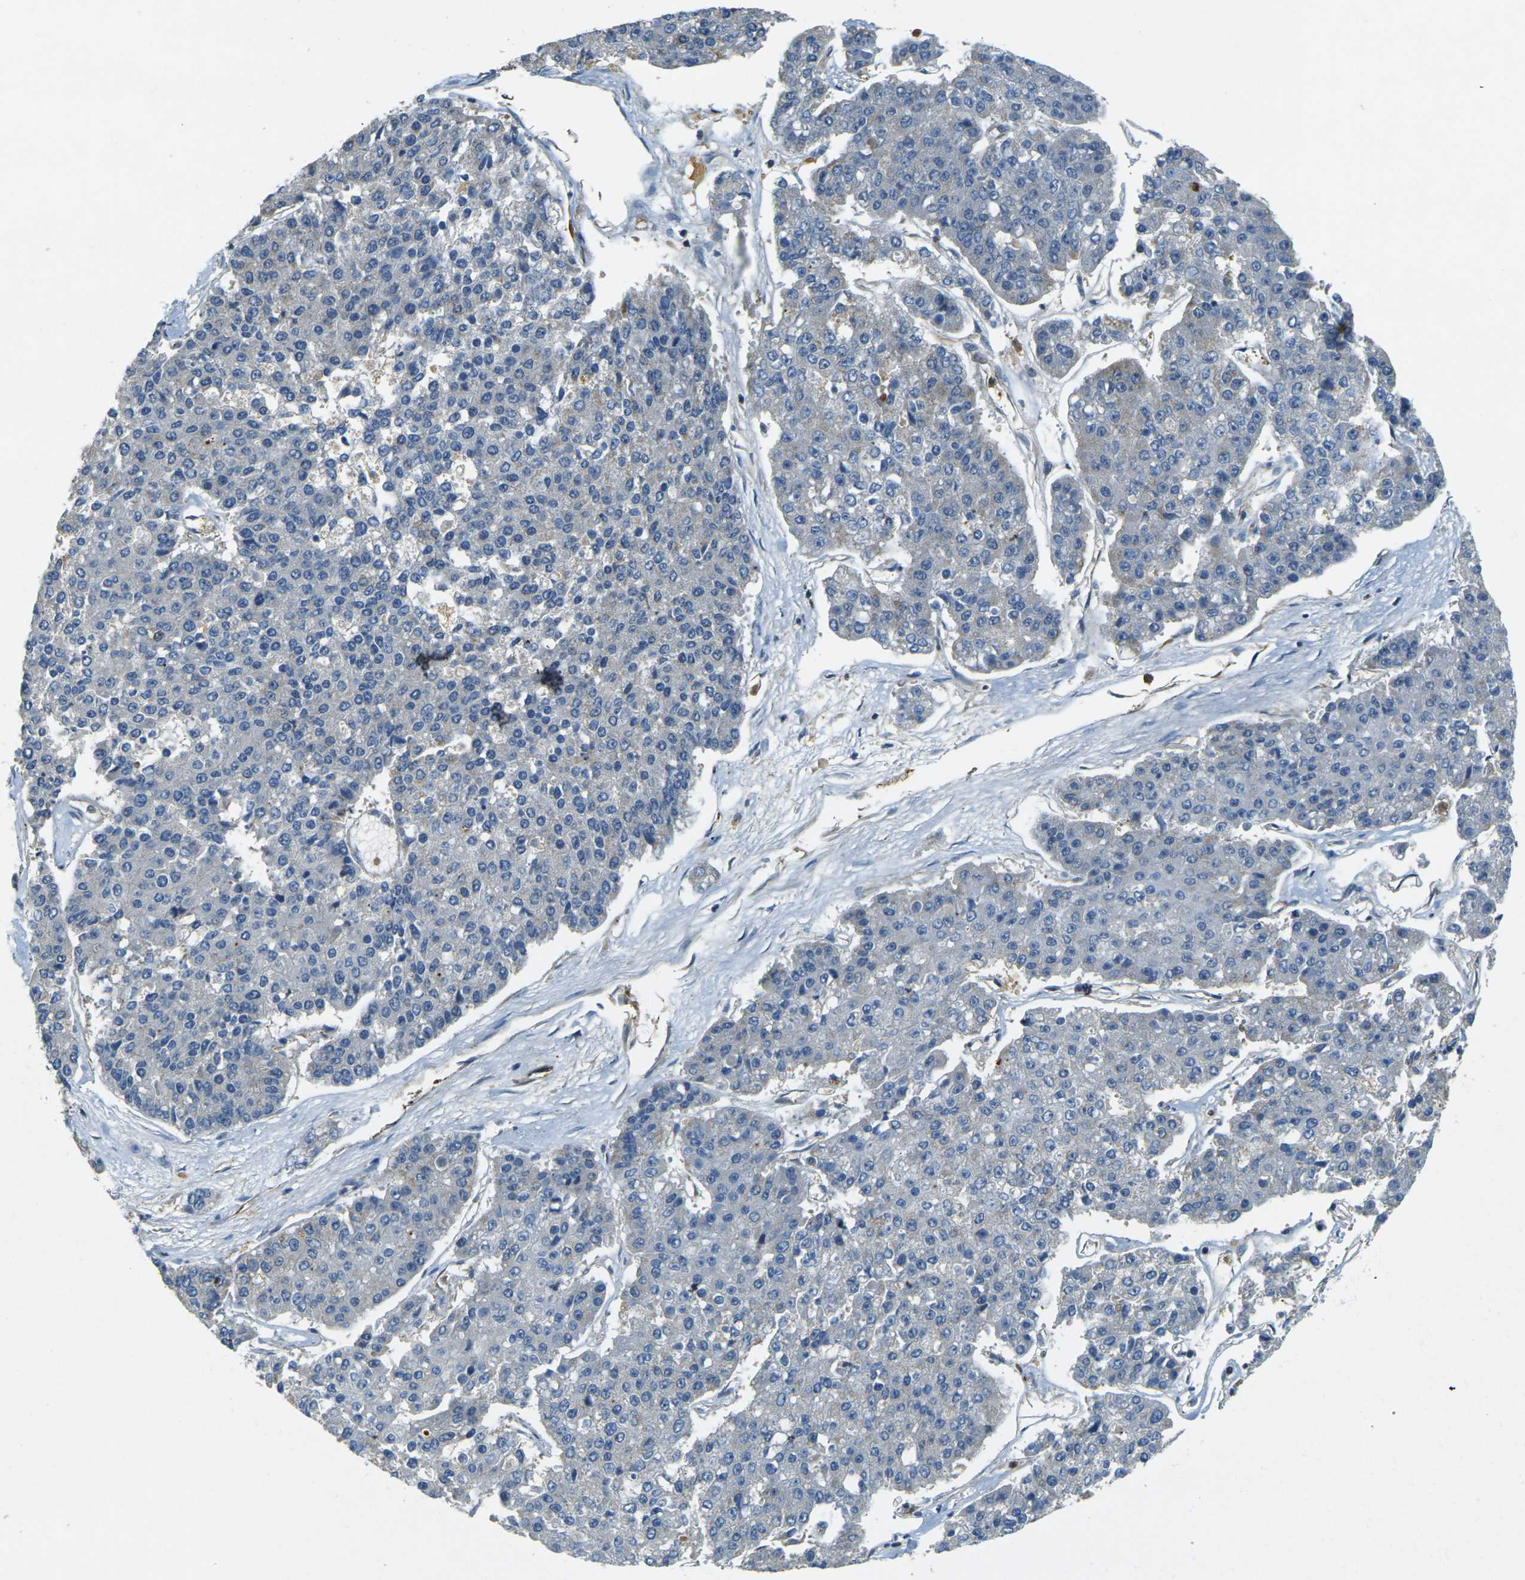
{"staining": {"intensity": "negative", "quantity": "none", "location": "none"}, "tissue": "pancreatic cancer", "cell_type": "Tumor cells", "image_type": "cancer", "snomed": [{"axis": "morphology", "description": "Adenocarcinoma, NOS"}, {"axis": "topography", "description": "Pancreas"}], "caption": "An IHC histopathology image of pancreatic cancer (adenocarcinoma) is shown. There is no staining in tumor cells of pancreatic cancer (adenocarcinoma).", "gene": "EPHA7", "patient": {"sex": "male", "age": 50}}